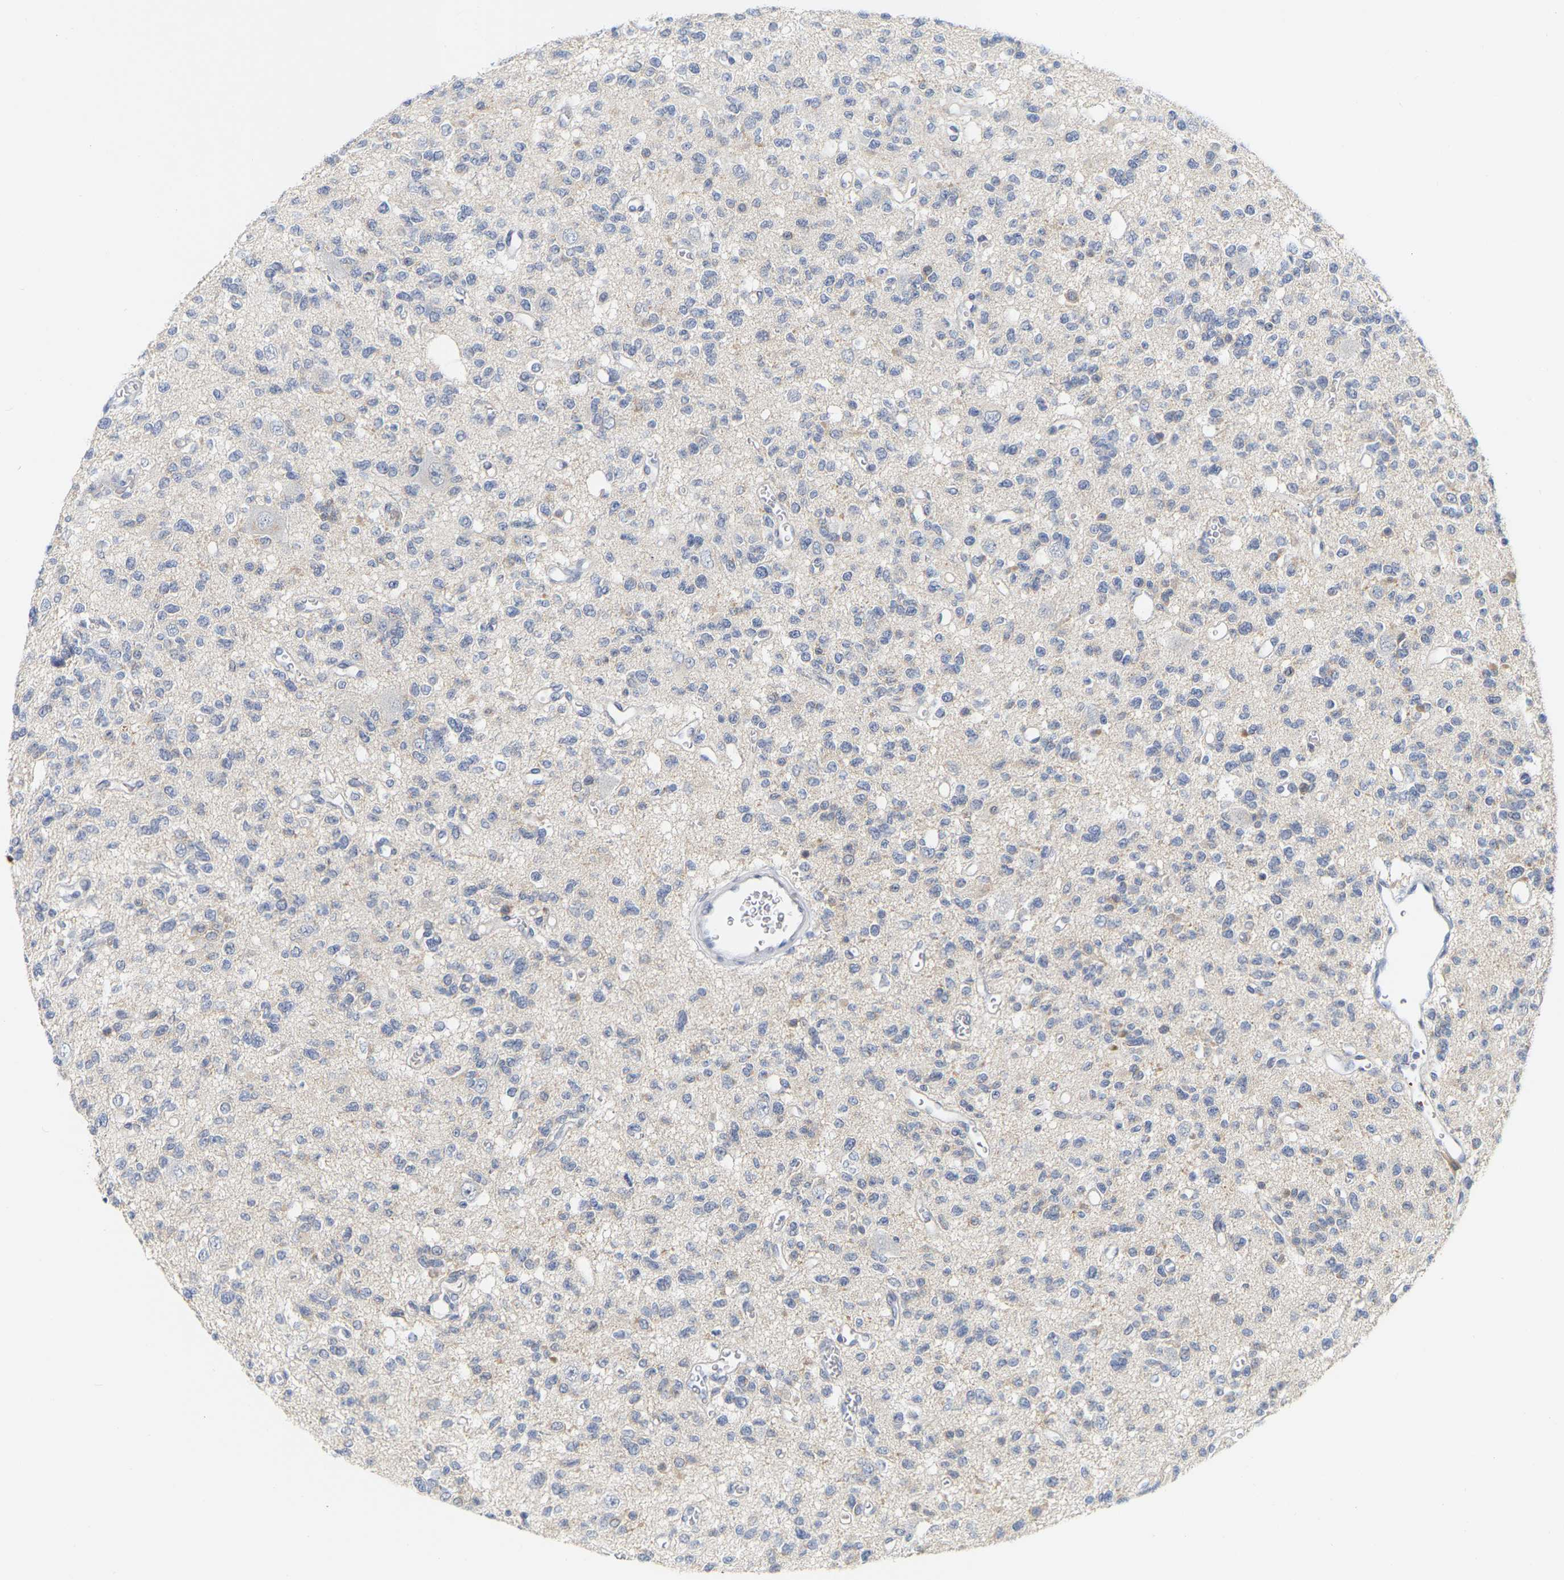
{"staining": {"intensity": "negative", "quantity": "none", "location": "none"}, "tissue": "glioma", "cell_type": "Tumor cells", "image_type": "cancer", "snomed": [{"axis": "morphology", "description": "Glioma, malignant, Low grade"}, {"axis": "topography", "description": "Brain"}], "caption": "The photomicrograph demonstrates no staining of tumor cells in malignant low-grade glioma.", "gene": "KRT76", "patient": {"sex": "male", "age": 38}}